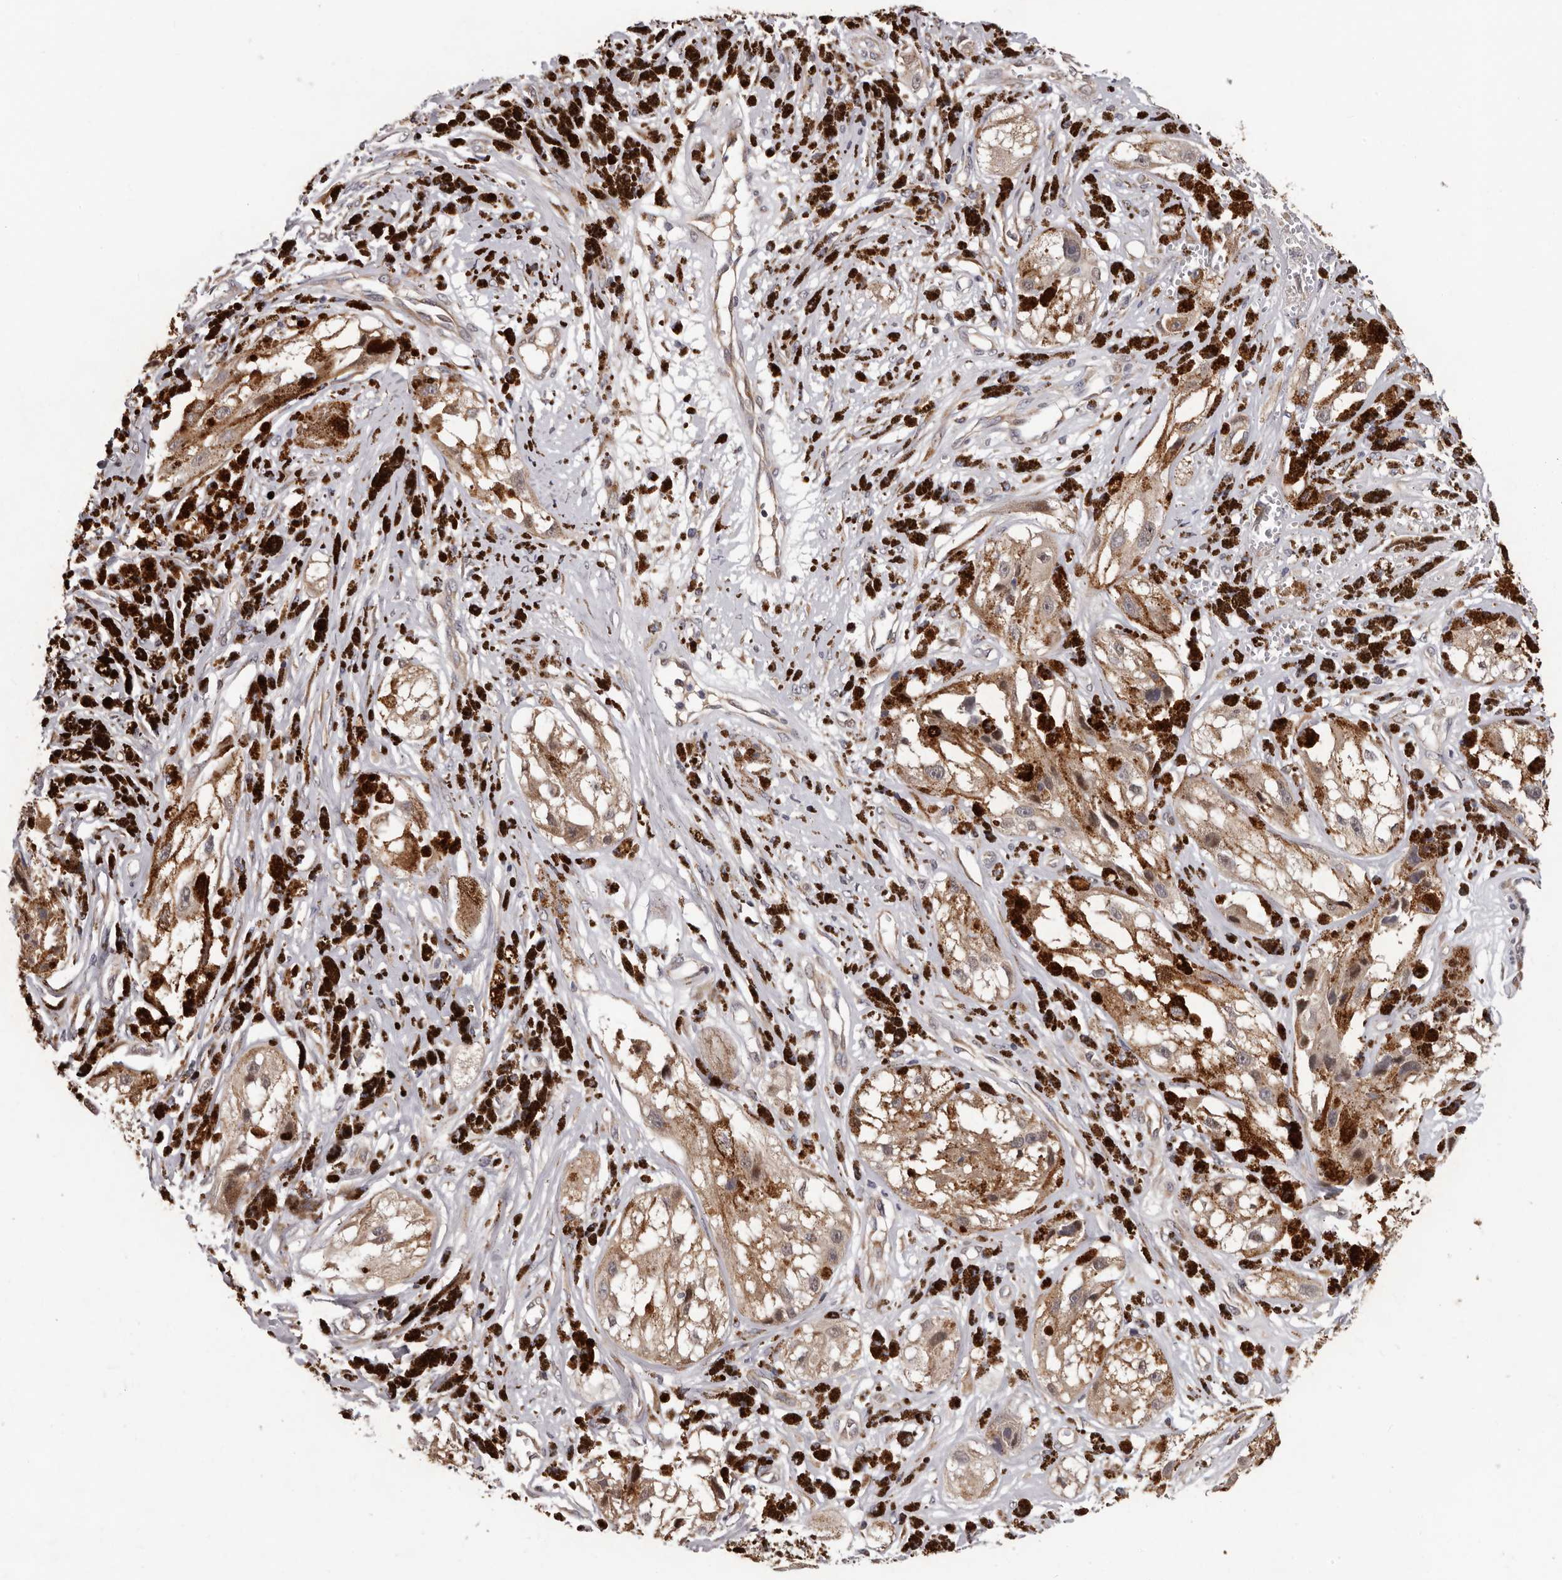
{"staining": {"intensity": "moderate", "quantity": ">75%", "location": "cytoplasmic/membranous"}, "tissue": "melanoma", "cell_type": "Tumor cells", "image_type": "cancer", "snomed": [{"axis": "morphology", "description": "Malignant melanoma, NOS"}, {"axis": "topography", "description": "Skin"}], "caption": "Brown immunohistochemical staining in human melanoma shows moderate cytoplasmic/membranous staining in about >75% of tumor cells.", "gene": "MED8", "patient": {"sex": "male", "age": 88}}